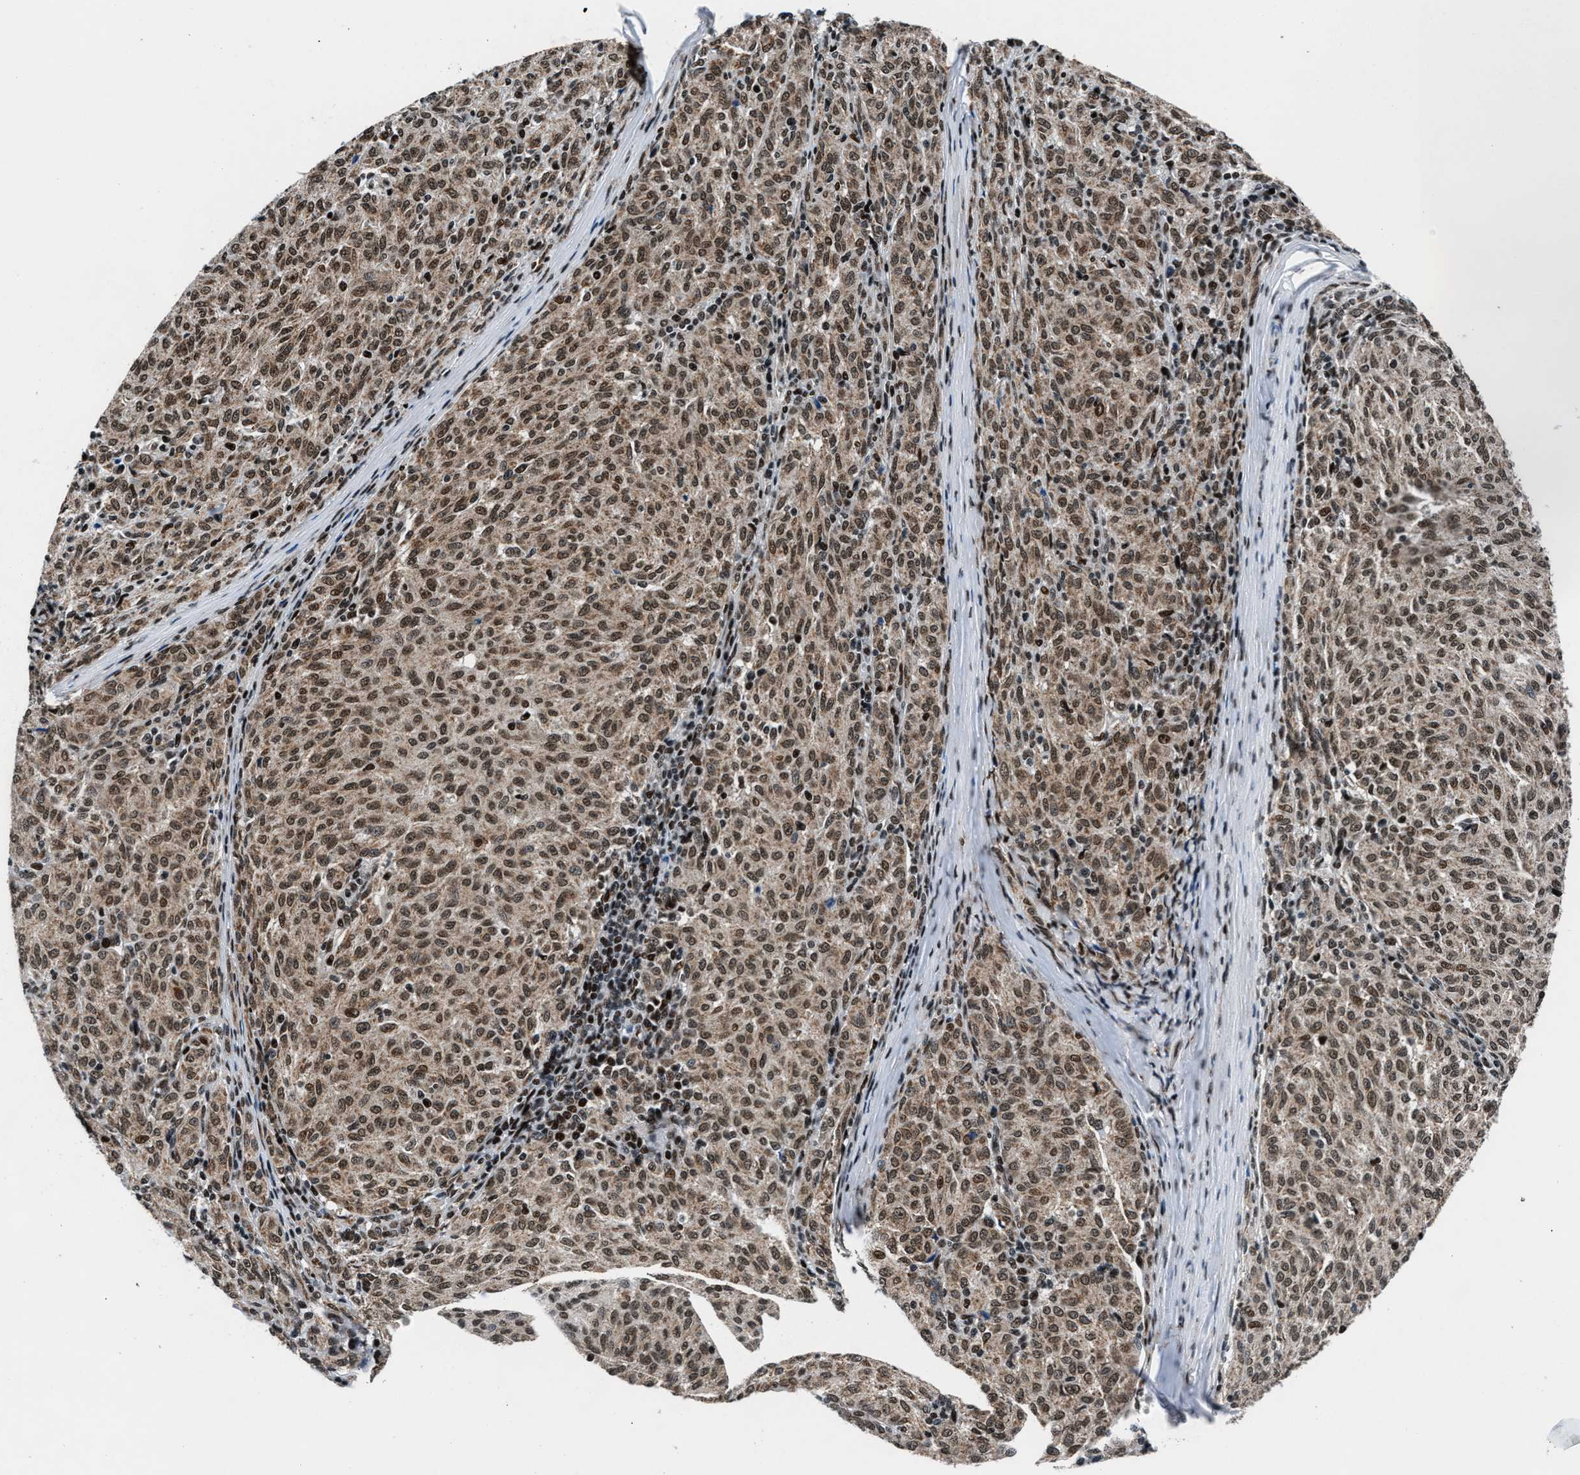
{"staining": {"intensity": "moderate", "quantity": ">75%", "location": "cytoplasmic/membranous,nuclear"}, "tissue": "melanoma", "cell_type": "Tumor cells", "image_type": "cancer", "snomed": [{"axis": "morphology", "description": "Malignant melanoma, NOS"}, {"axis": "topography", "description": "Skin"}], "caption": "Human melanoma stained for a protein (brown) displays moderate cytoplasmic/membranous and nuclear positive staining in approximately >75% of tumor cells.", "gene": "PRRC2B", "patient": {"sex": "female", "age": 72}}